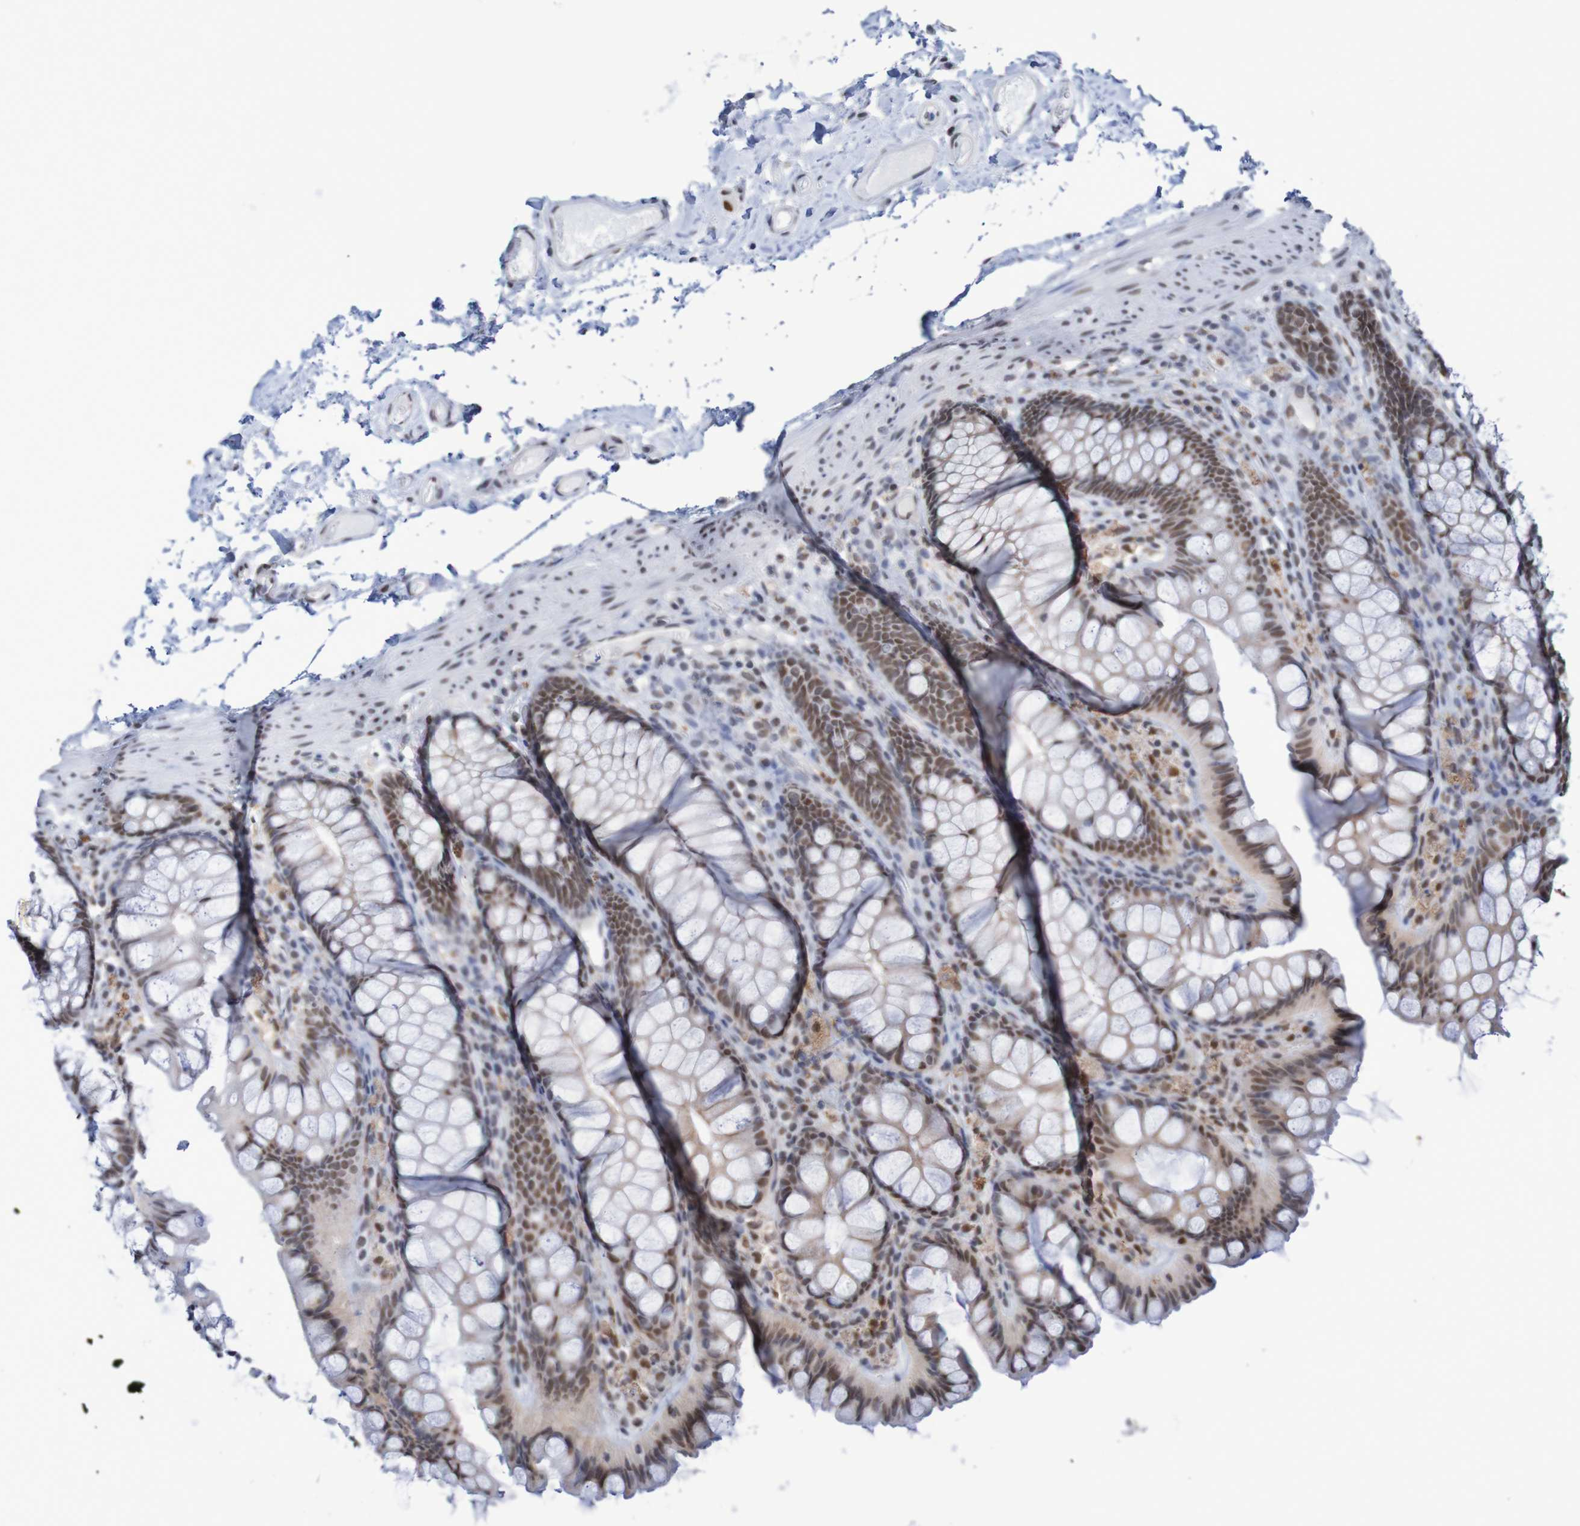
{"staining": {"intensity": "weak", "quantity": ">75%", "location": "nuclear"}, "tissue": "colon", "cell_type": "Endothelial cells", "image_type": "normal", "snomed": [{"axis": "morphology", "description": "Normal tissue, NOS"}, {"axis": "topography", "description": "Colon"}], "caption": "Colon stained with IHC exhibits weak nuclear staining in about >75% of endothelial cells. (IHC, brightfield microscopy, high magnification).", "gene": "MRTFB", "patient": {"sex": "female", "age": 55}}